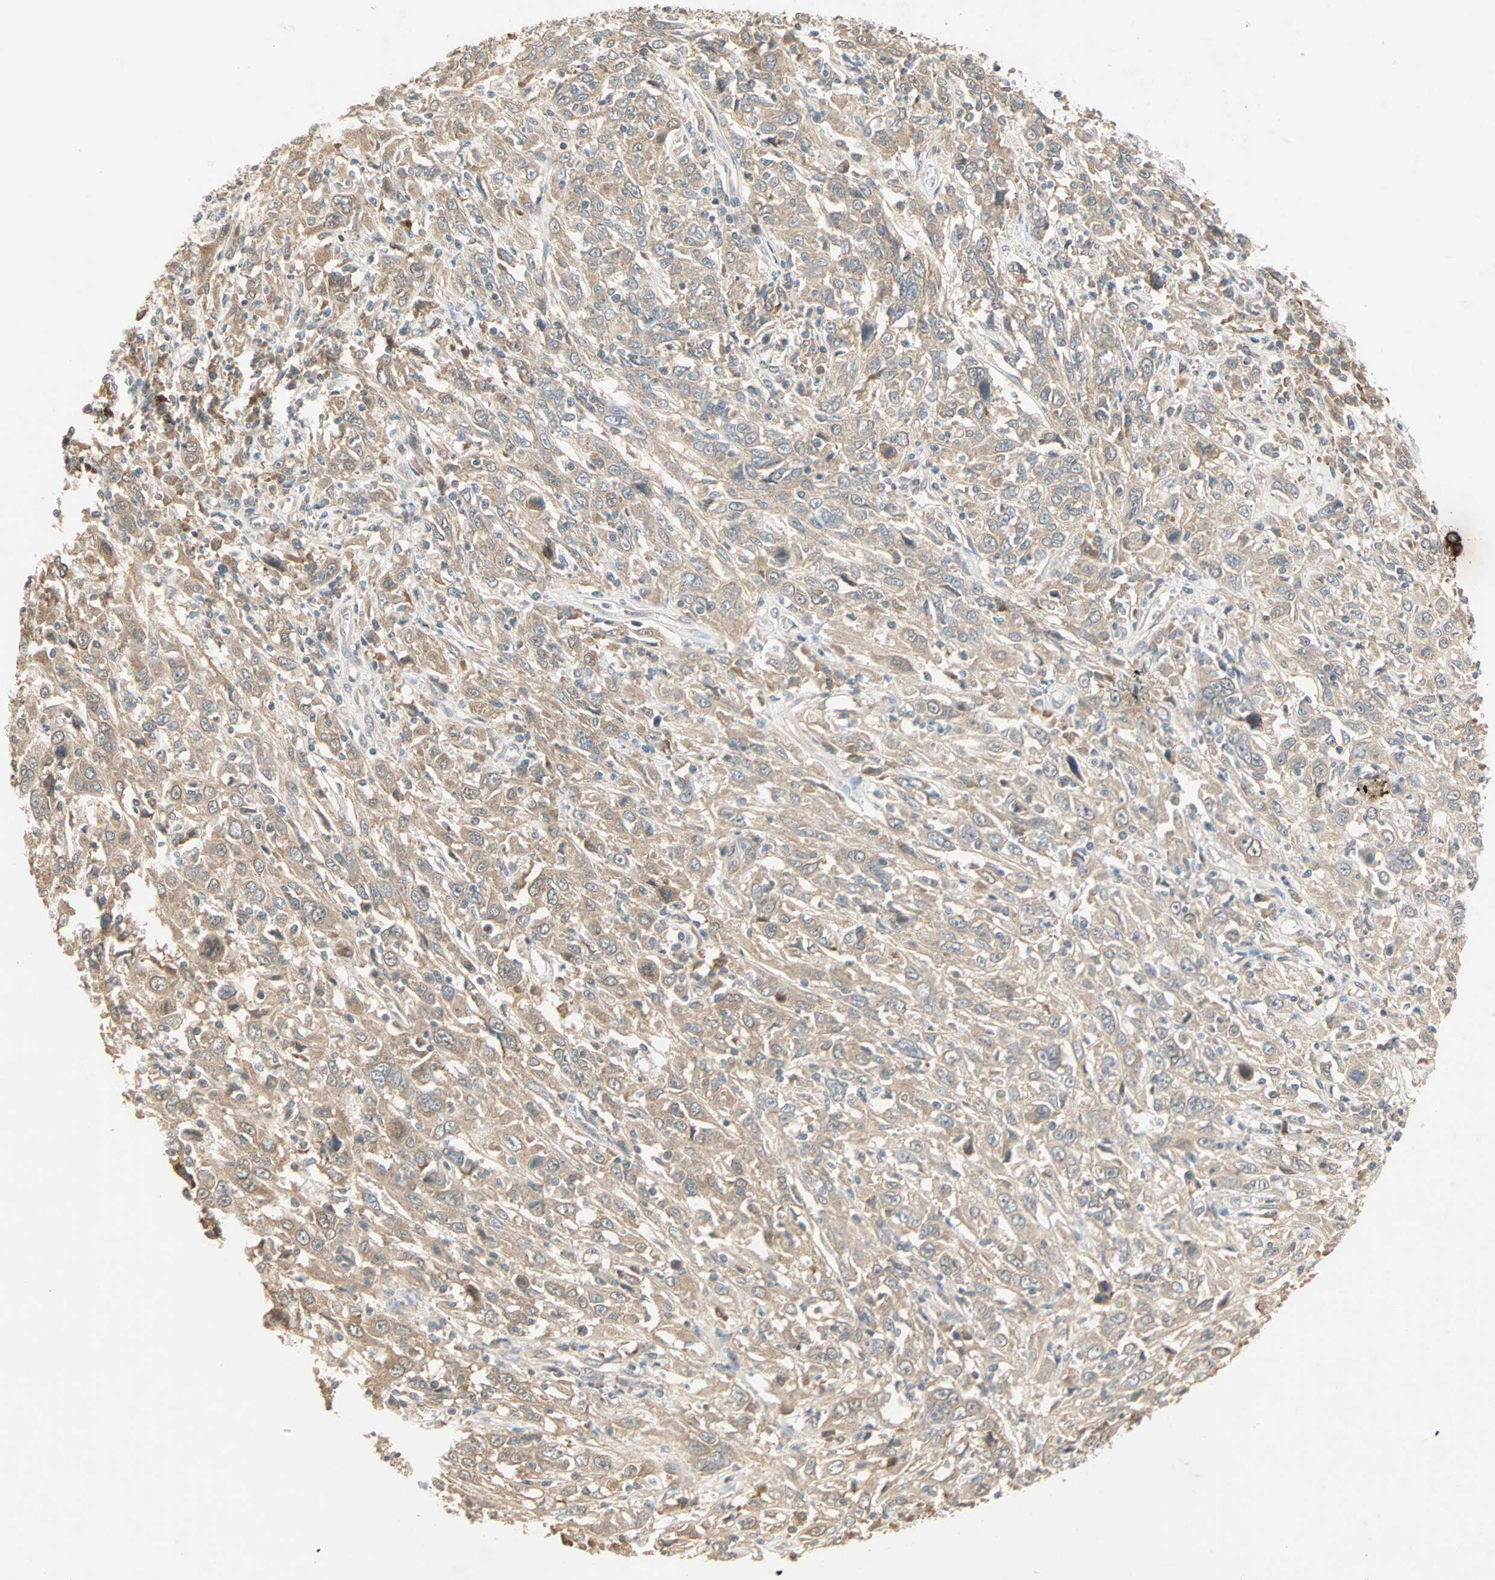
{"staining": {"intensity": "moderate", "quantity": ">75%", "location": "cytoplasmic/membranous"}, "tissue": "cervical cancer", "cell_type": "Tumor cells", "image_type": "cancer", "snomed": [{"axis": "morphology", "description": "Squamous cell carcinoma, NOS"}, {"axis": "topography", "description": "Cervix"}], "caption": "An immunohistochemistry (IHC) histopathology image of tumor tissue is shown. Protein staining in brown shows moderate cytoplasmic/membranous positivity in cervical squamous cell carcinoma within tumor cells.", "gene": "TTF2", "patient": {"sex": "female", "age": 46}}